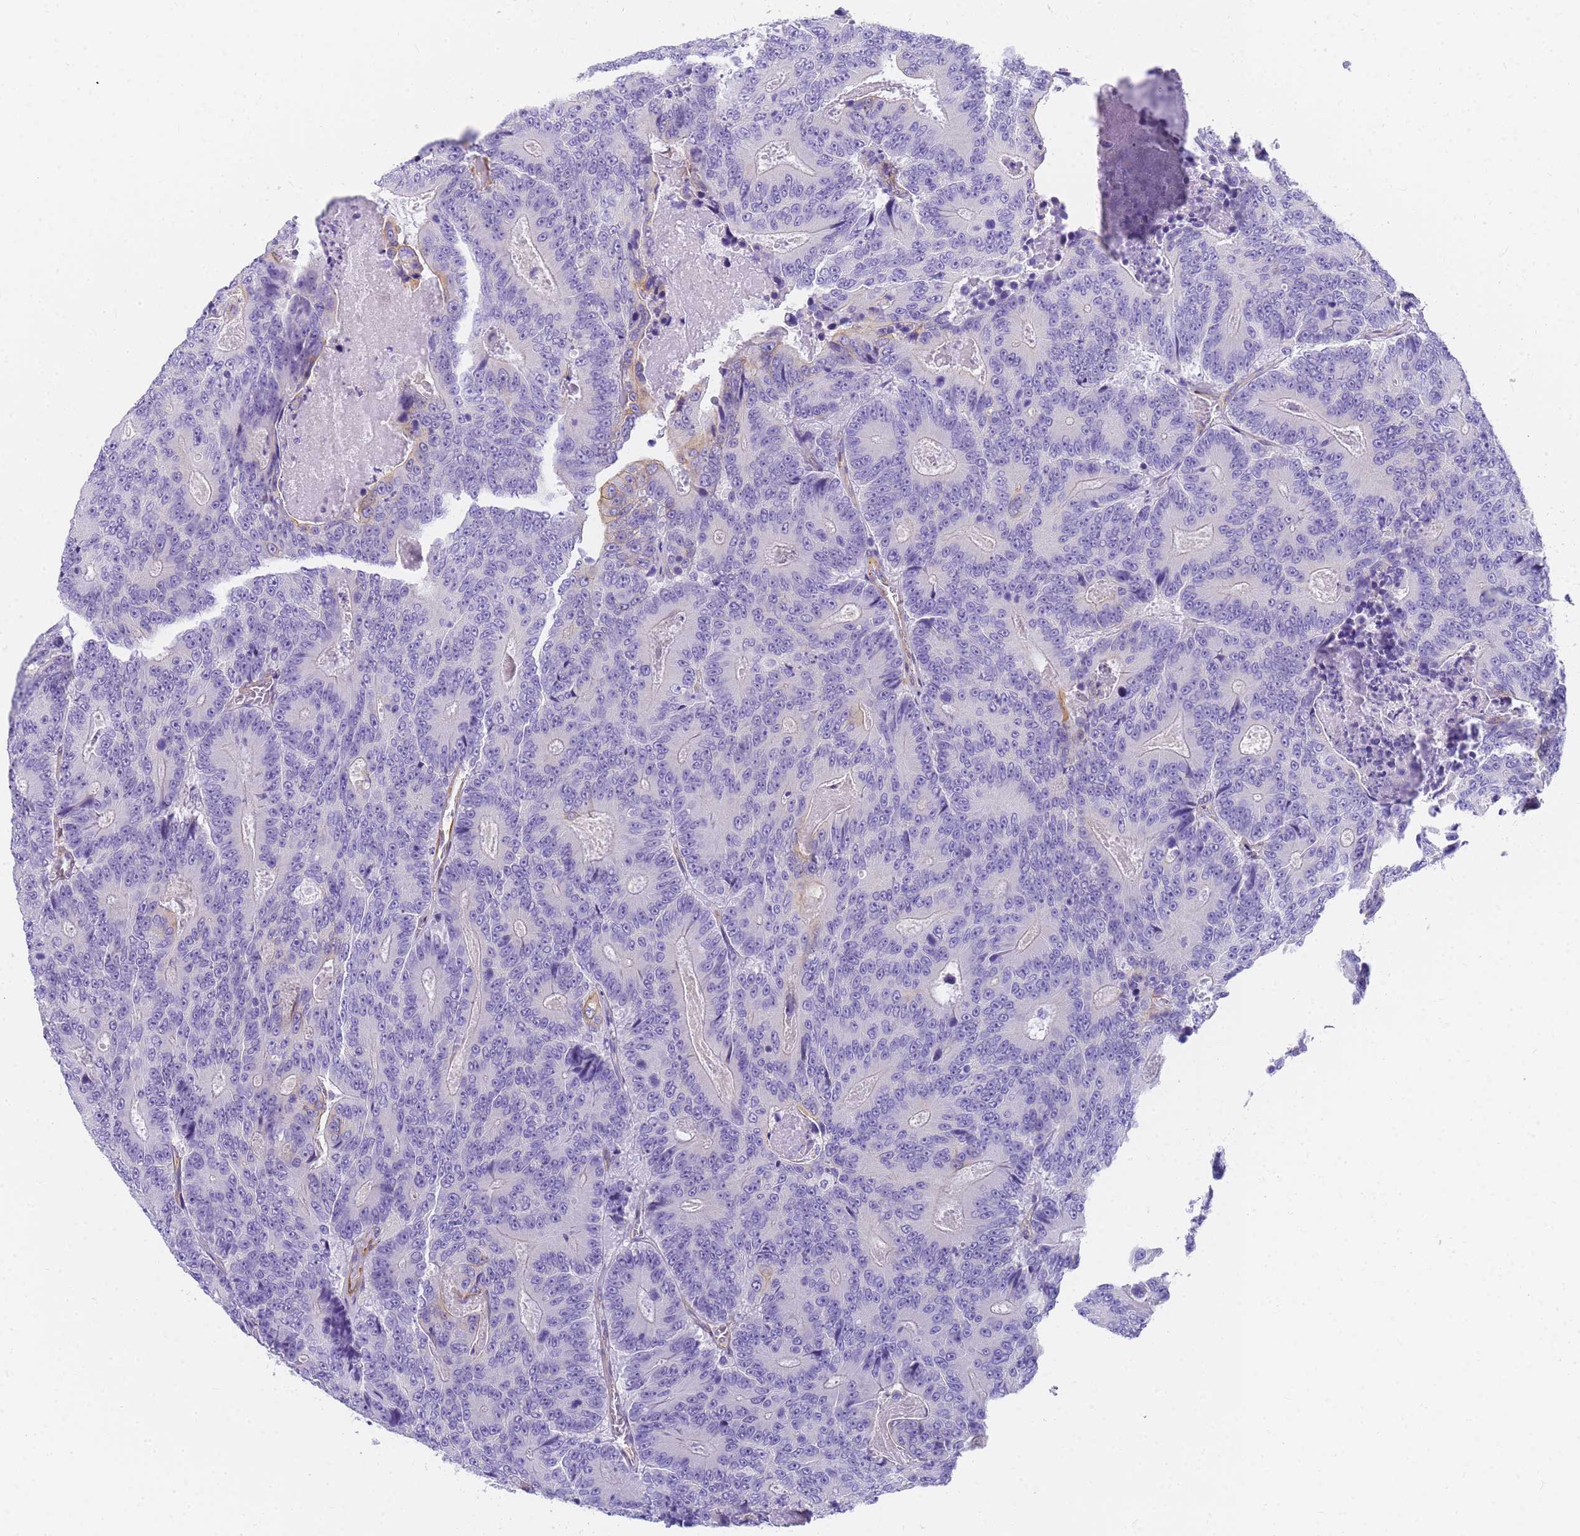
{"staining": {"intensity": "negative", "quantity": "none", "location": "none"}, "tissue": "colorectal cancer", "cell_type": "Tumor cells", "image_type": "cancer", "snomed": [{"axis": "morphology", "description": "Adenocarcinoma, NOS"}, {"axis": "topography", "description": "Colon"}], "caption": "High magnification brightfield microscopy of colorectal cancer (adenocarcinoma) stained with DAB (3,3'-diaminobenzidine) (brown) and counterstained with hematoxylin (blue): tumor cells show no significant staining.", "gene": "MVB12A", "patient": {"sex": "male", "age": 83}}